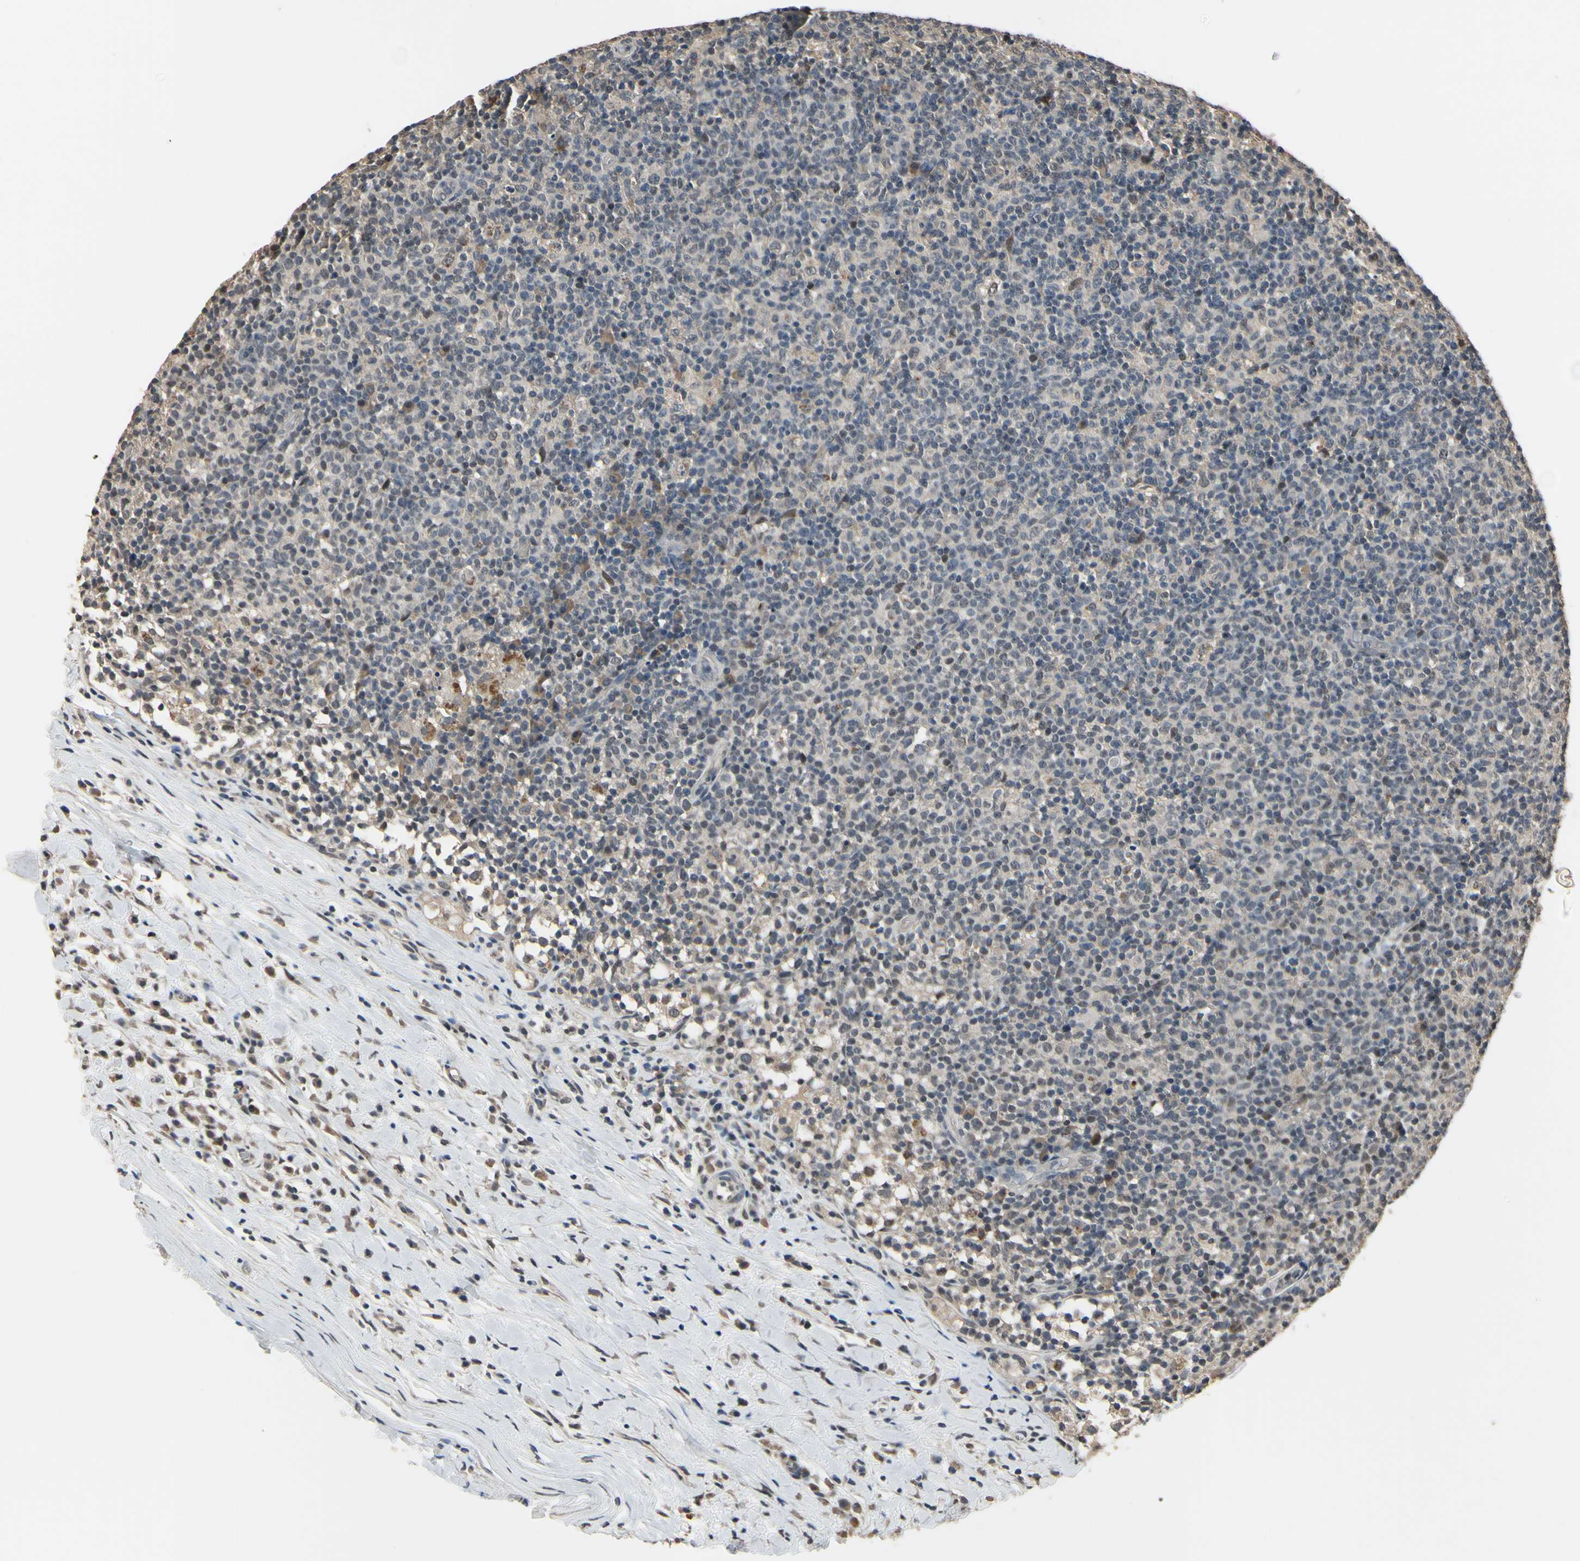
{"staining": {"intensity": "negative", "quantity": "none", "location": "none"}, "tissue": "lymph node", "cell_type": "Germinal center cells", "image_type": "normal", "snomed": [{"axis": "morphology", "description": "Normal tissue, NOS"}, {"axis": "morphology", "description": "Inflammation, NOS"}, {"axis": "topography", "description": "Lymph node"}], "caption": "Immunohistochemistry (IHC) image of benign lymph node: lymph node stained with DAB (3,3'-diaminobenzidine) exhibits no significant protein positivity in germinal center cells.", "gene": "ZNF174", "patient": {"sex": "male", "age": 55}}